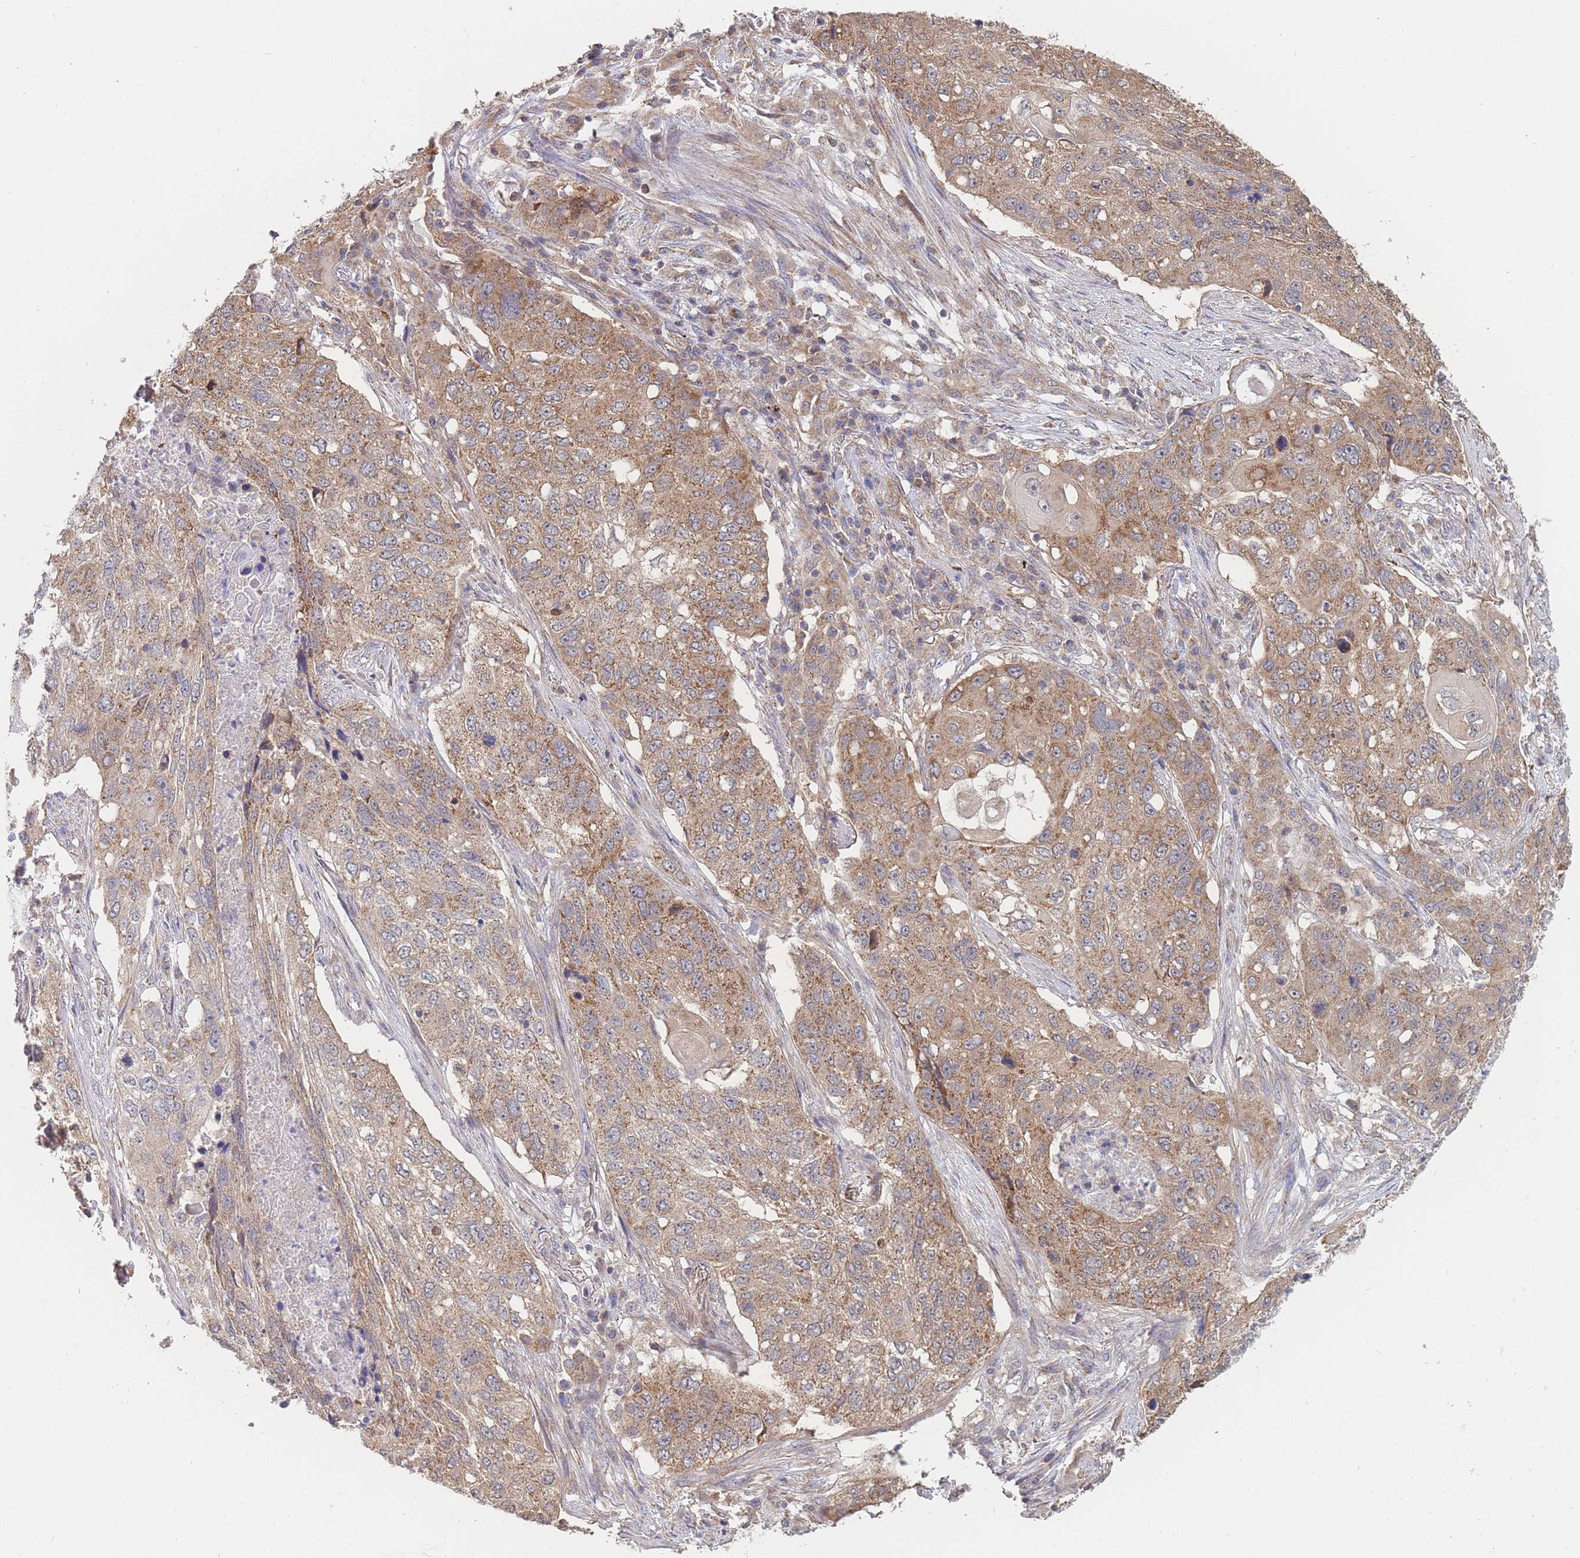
{"staining": {"intensity": "moderate", "quantity": ">75%", "location": "cytoplasmic/membranous"}, "tissue": "lung cancer", "cell_type": "Tumor cells", "image_type": "cancer", "snomed": [{"axis": "morphology", "description": "Squamous cell carcinoma, NOS"}, {"axis": "topography", "description": "Lung"}], "caption": "This is a photomicrograph of immunohistochemistry staining of squamous cell carcinoma (lung), which shows moderate positivity in the cytoplasmic/membranous of tumor cells.", "gene": "MRPS18B", "patient": {"sex": "female", "age": 63}}